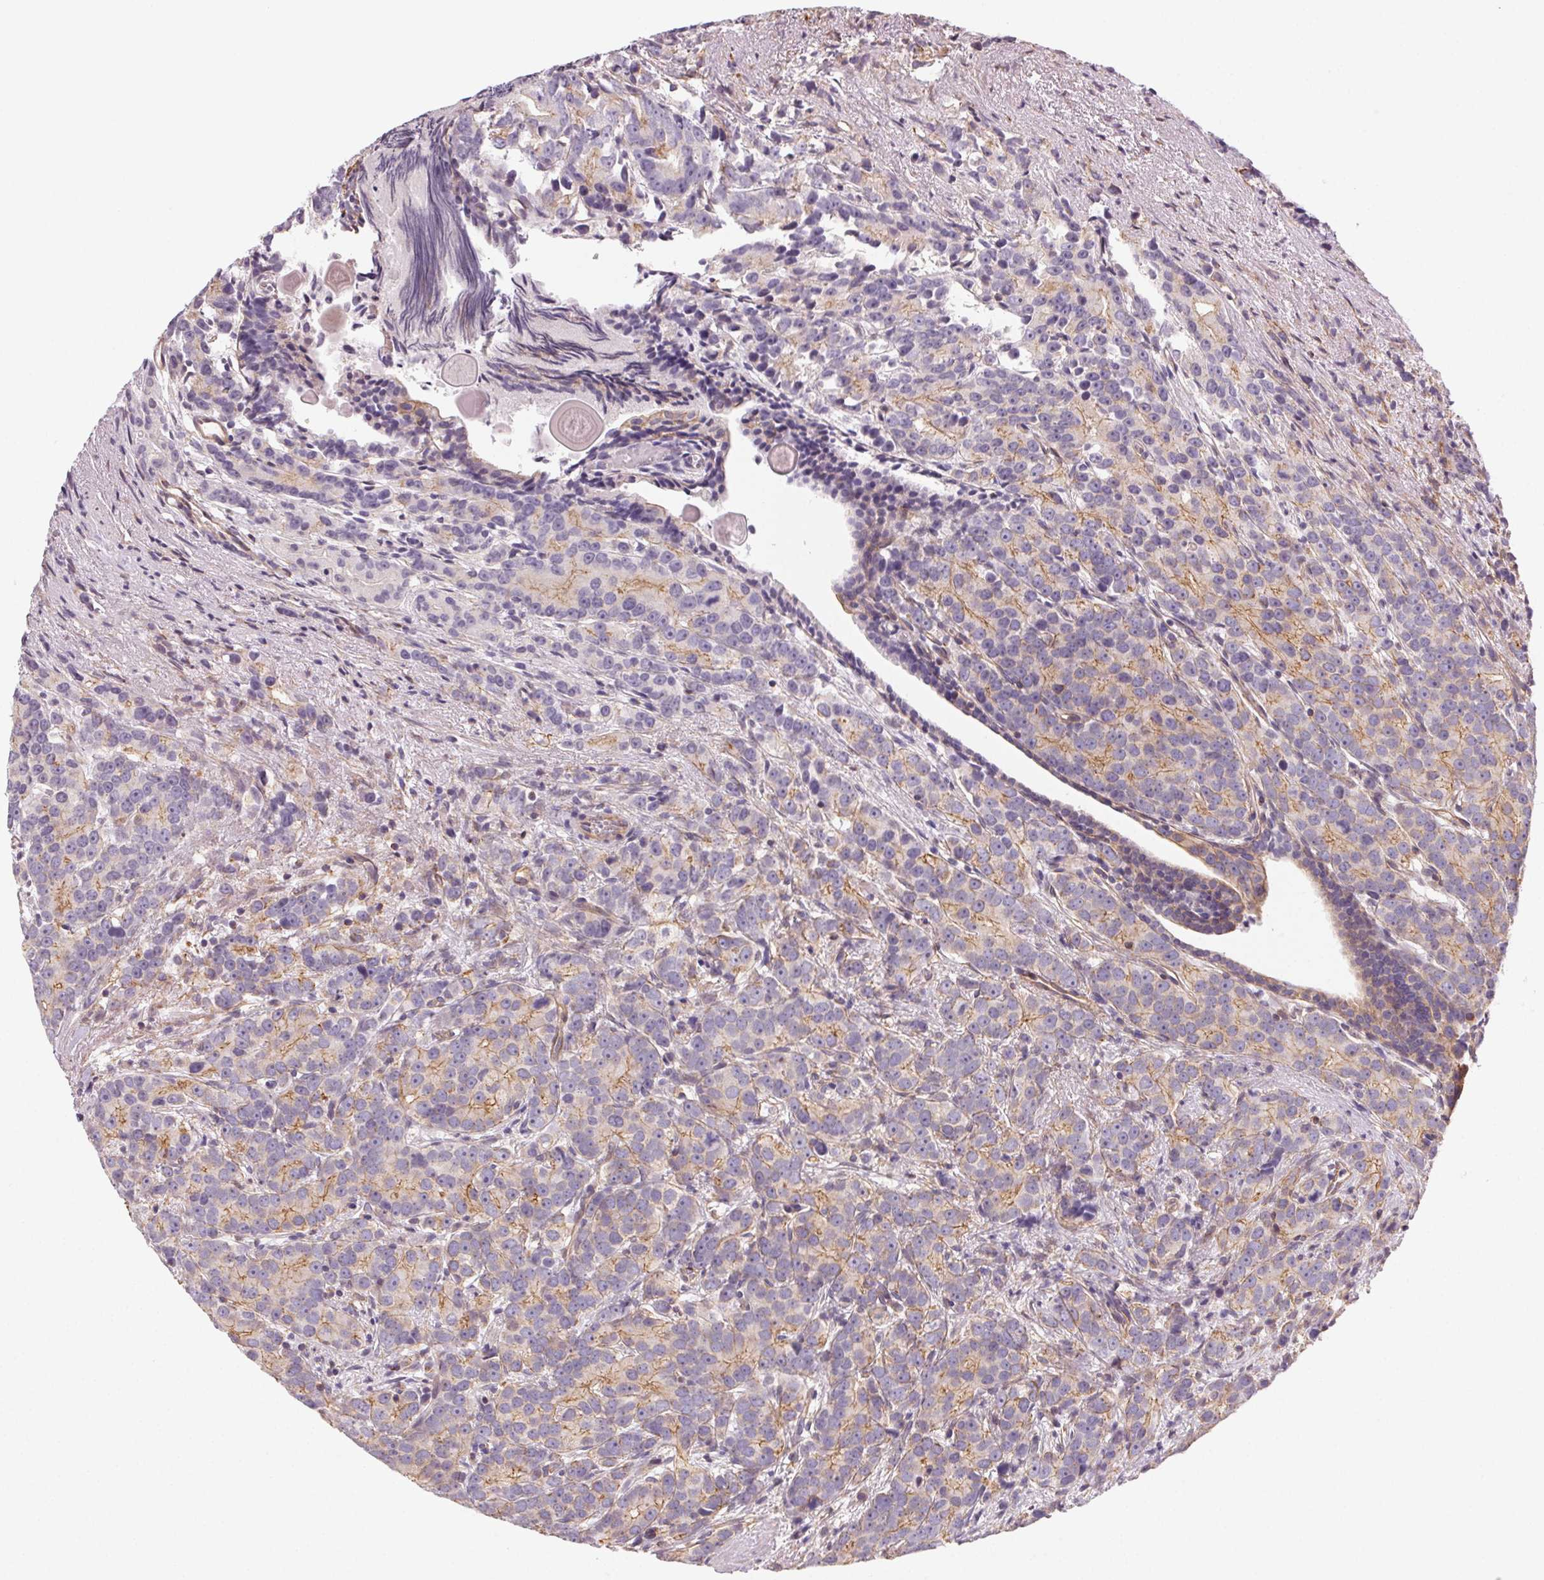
{"staining": {"intensity": "weak", "quantity": "<25%", "location": "cytoplasmic/membranous"}, "tissue": "prostate cancer", "cell_type": "Tumor cells", "image_type": "cancer", "snomed": [{"axis": "morphology", "description": "Adenocarcinoma, High grade"}, {"axis": "topography", "description": "Prostate"}], "caption": "IHC of human prostate cancer exhibits no expression in tumor cells. The staining is performed using DAB brown chromogen with nuclei counter-stained in using hematoxylin.", "gene": "PLA2G4F", "patient": {"sex": "male", "age": 90}}